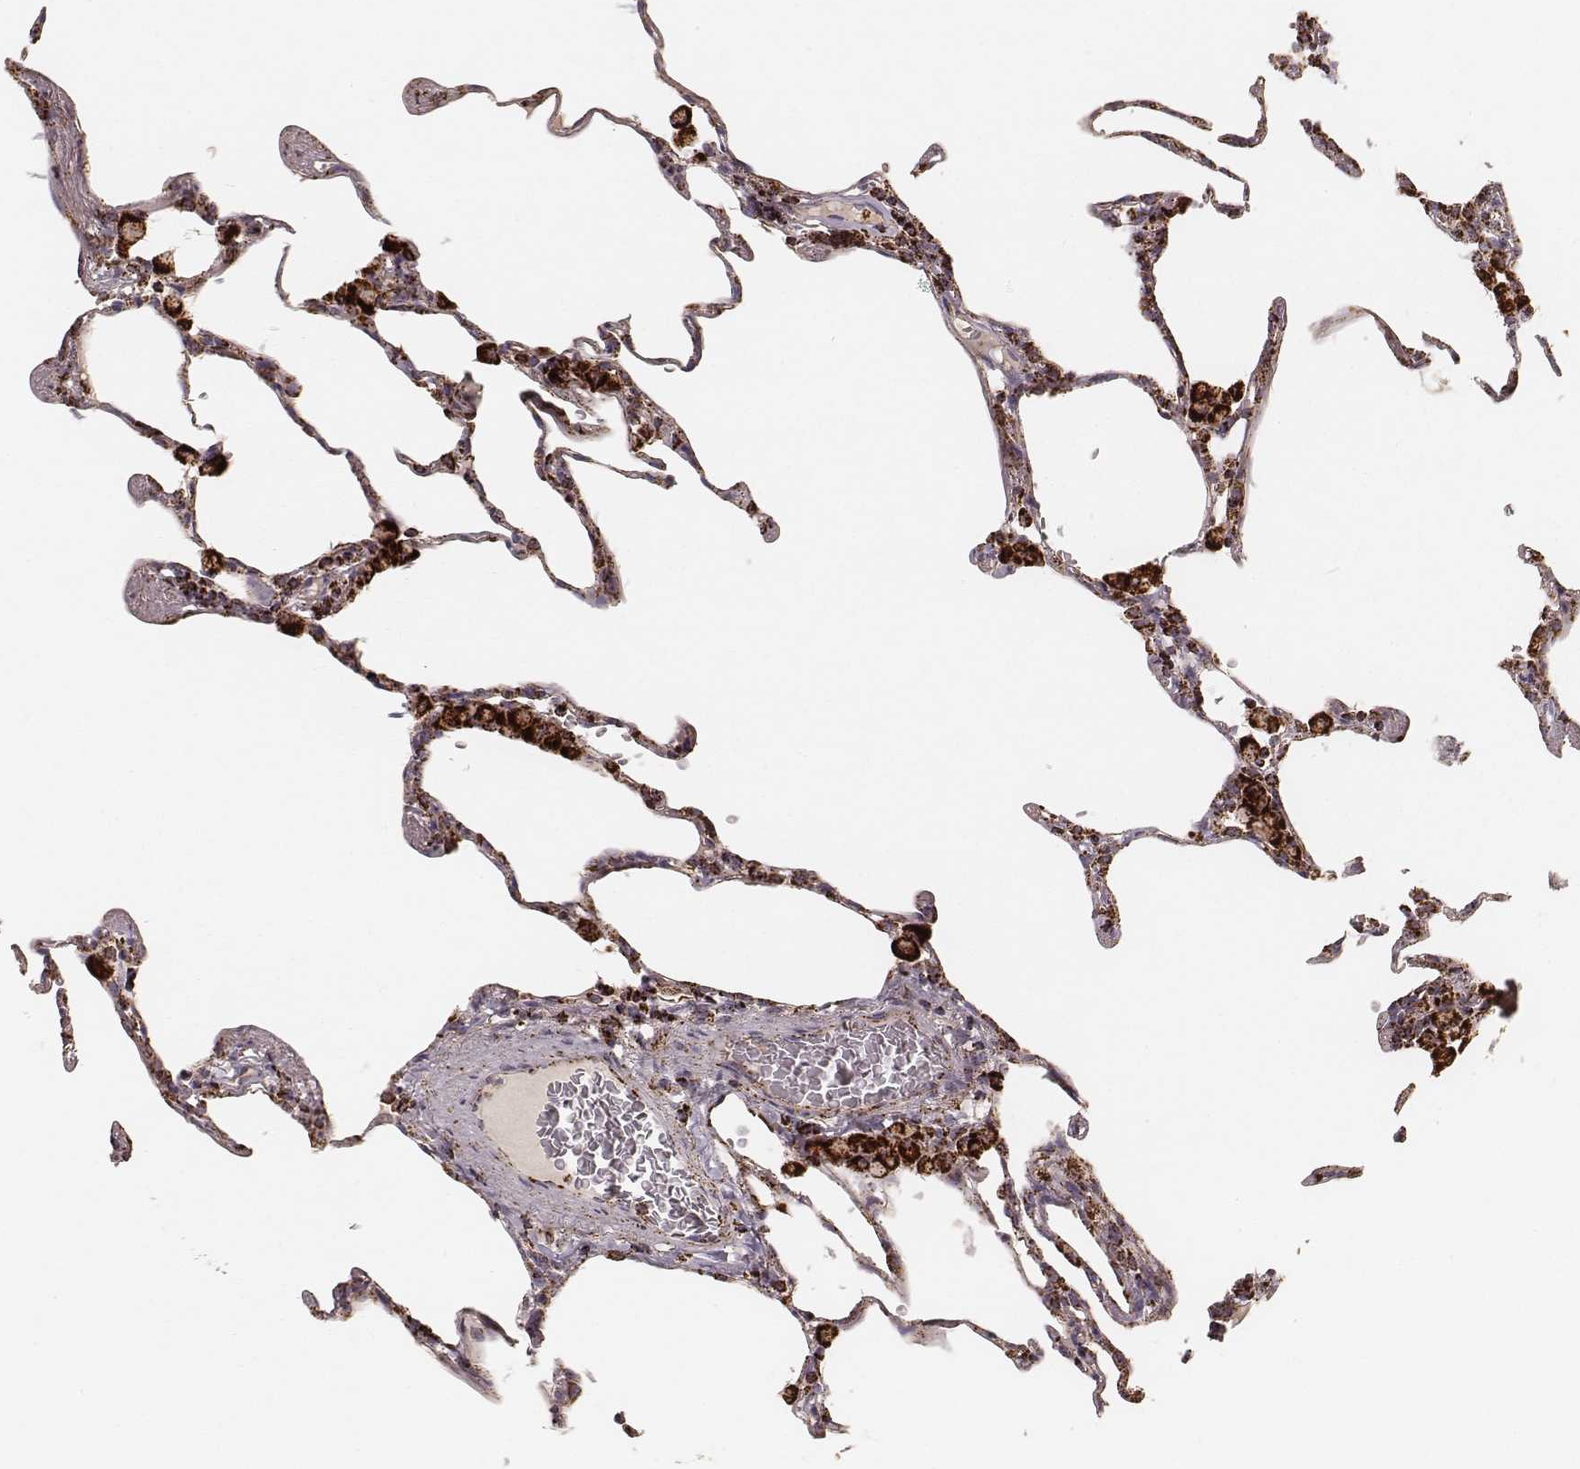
{"staining": {"intensity": "strong", "quantity": "25%-75%", "location": "nuclear"}, "tissue": "lung", "cell_type": "Alveolar cells", "image_type": "normal", "snomed": [{"axis": "morphology", "description": "Normal tissue, NOS"}, {"axis": "topography", "description": "Lung"}], "caption": "The immunohistochemical stain shows strong nuclear expression in alveolar cells of normal lung.", "gene": "CS", "patient": {"sex": "female", "age": 57}}